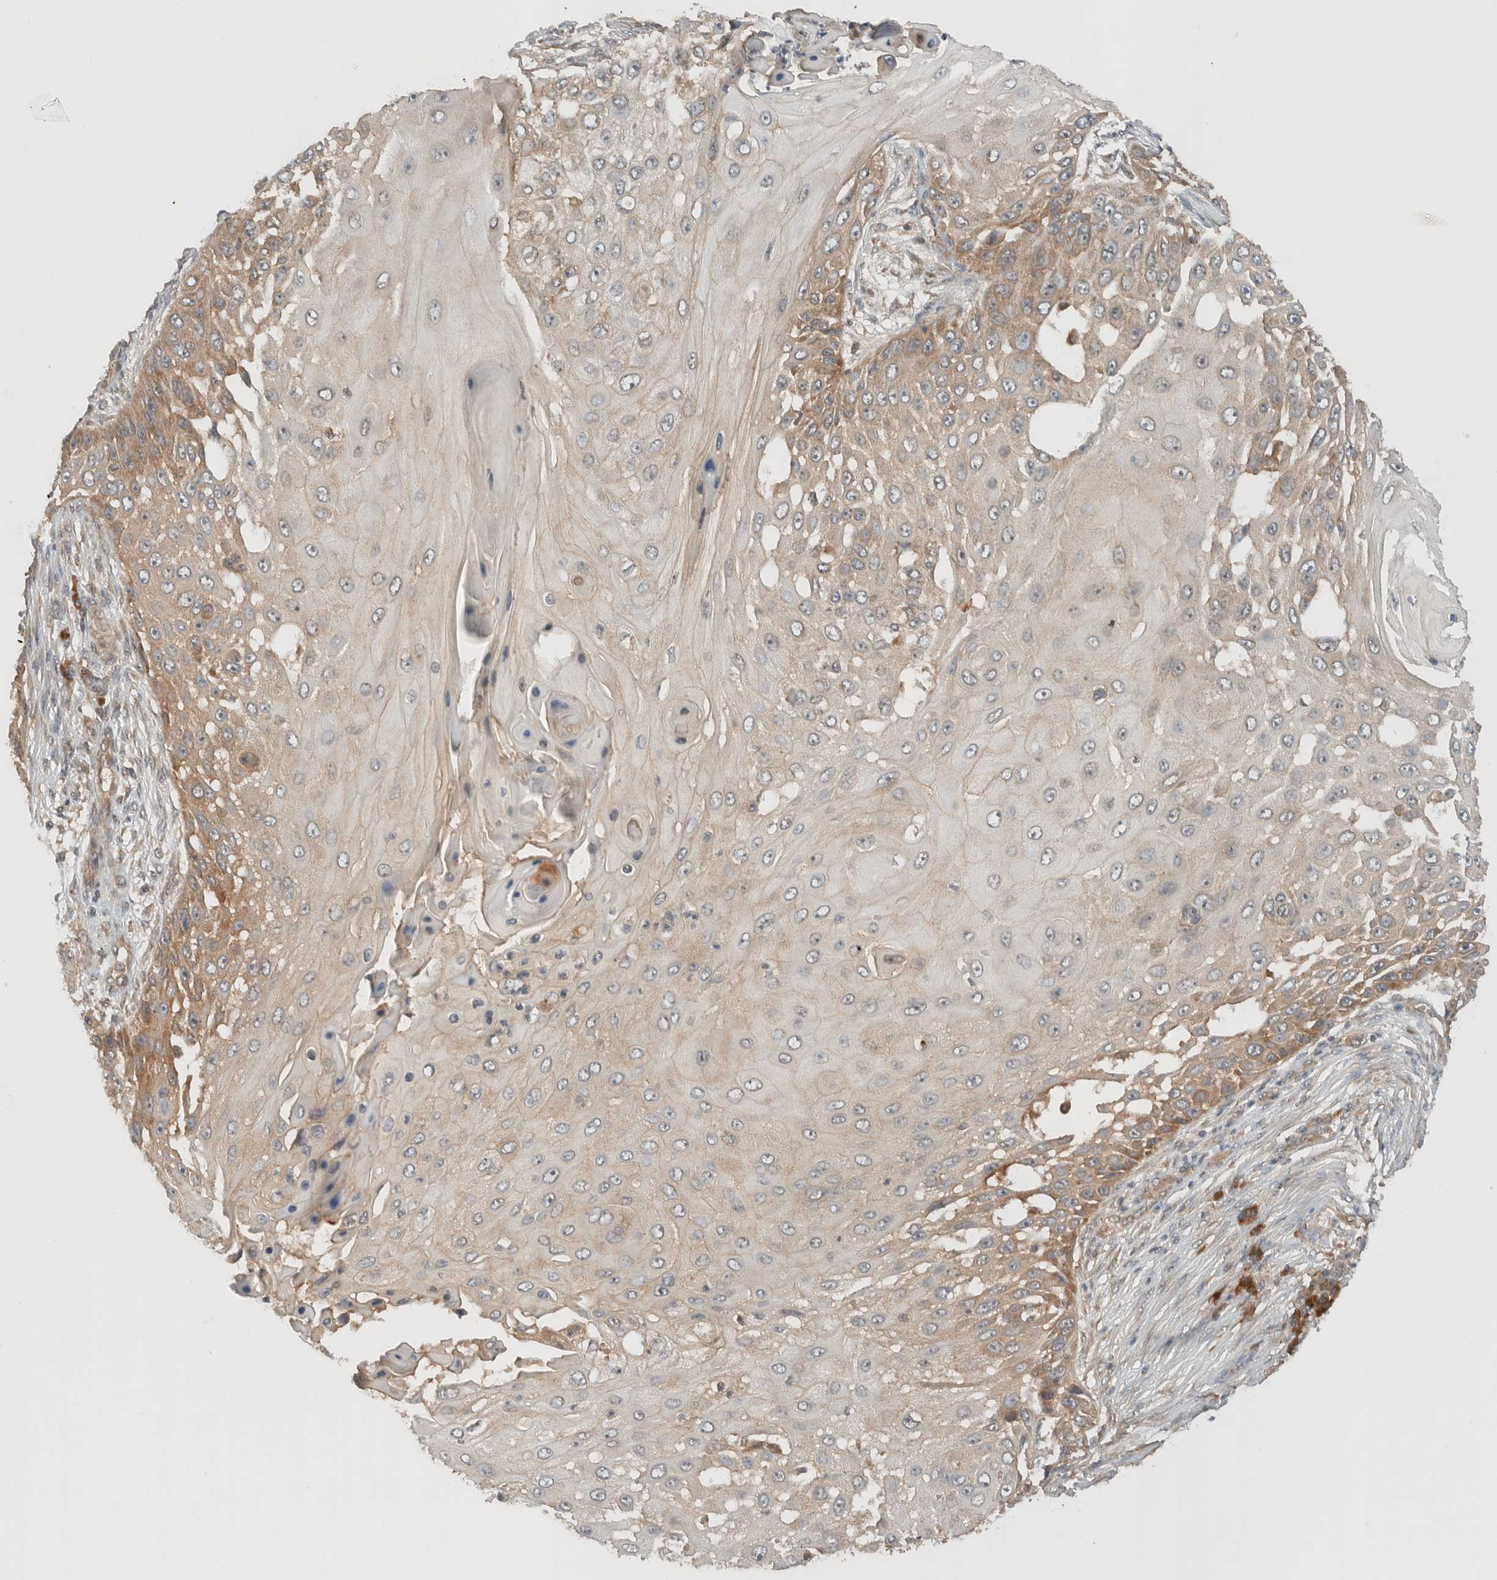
{"staining": {"intensity": "moderate", "quantity": "25%-75%", "location": "cytoplasmic/membranous"}, "tissue": "skin cancer", "cell_type": "Tumor cells", "image_type": "cancer", "snomed": [{"axis": "morphology", "description": "Squamous cell carcinoma, NOS"}, {"axis": "topography", "description": "Skin"}], "caption": "Immunohistochemical staining of human skin cancer exhibits medium levels of moderate cytoplasmic/membranous positivity in about 25%-75% of tumor cells.", "gene": "ARFGEF2", "patient": {"sex": "female", "age": 44}}